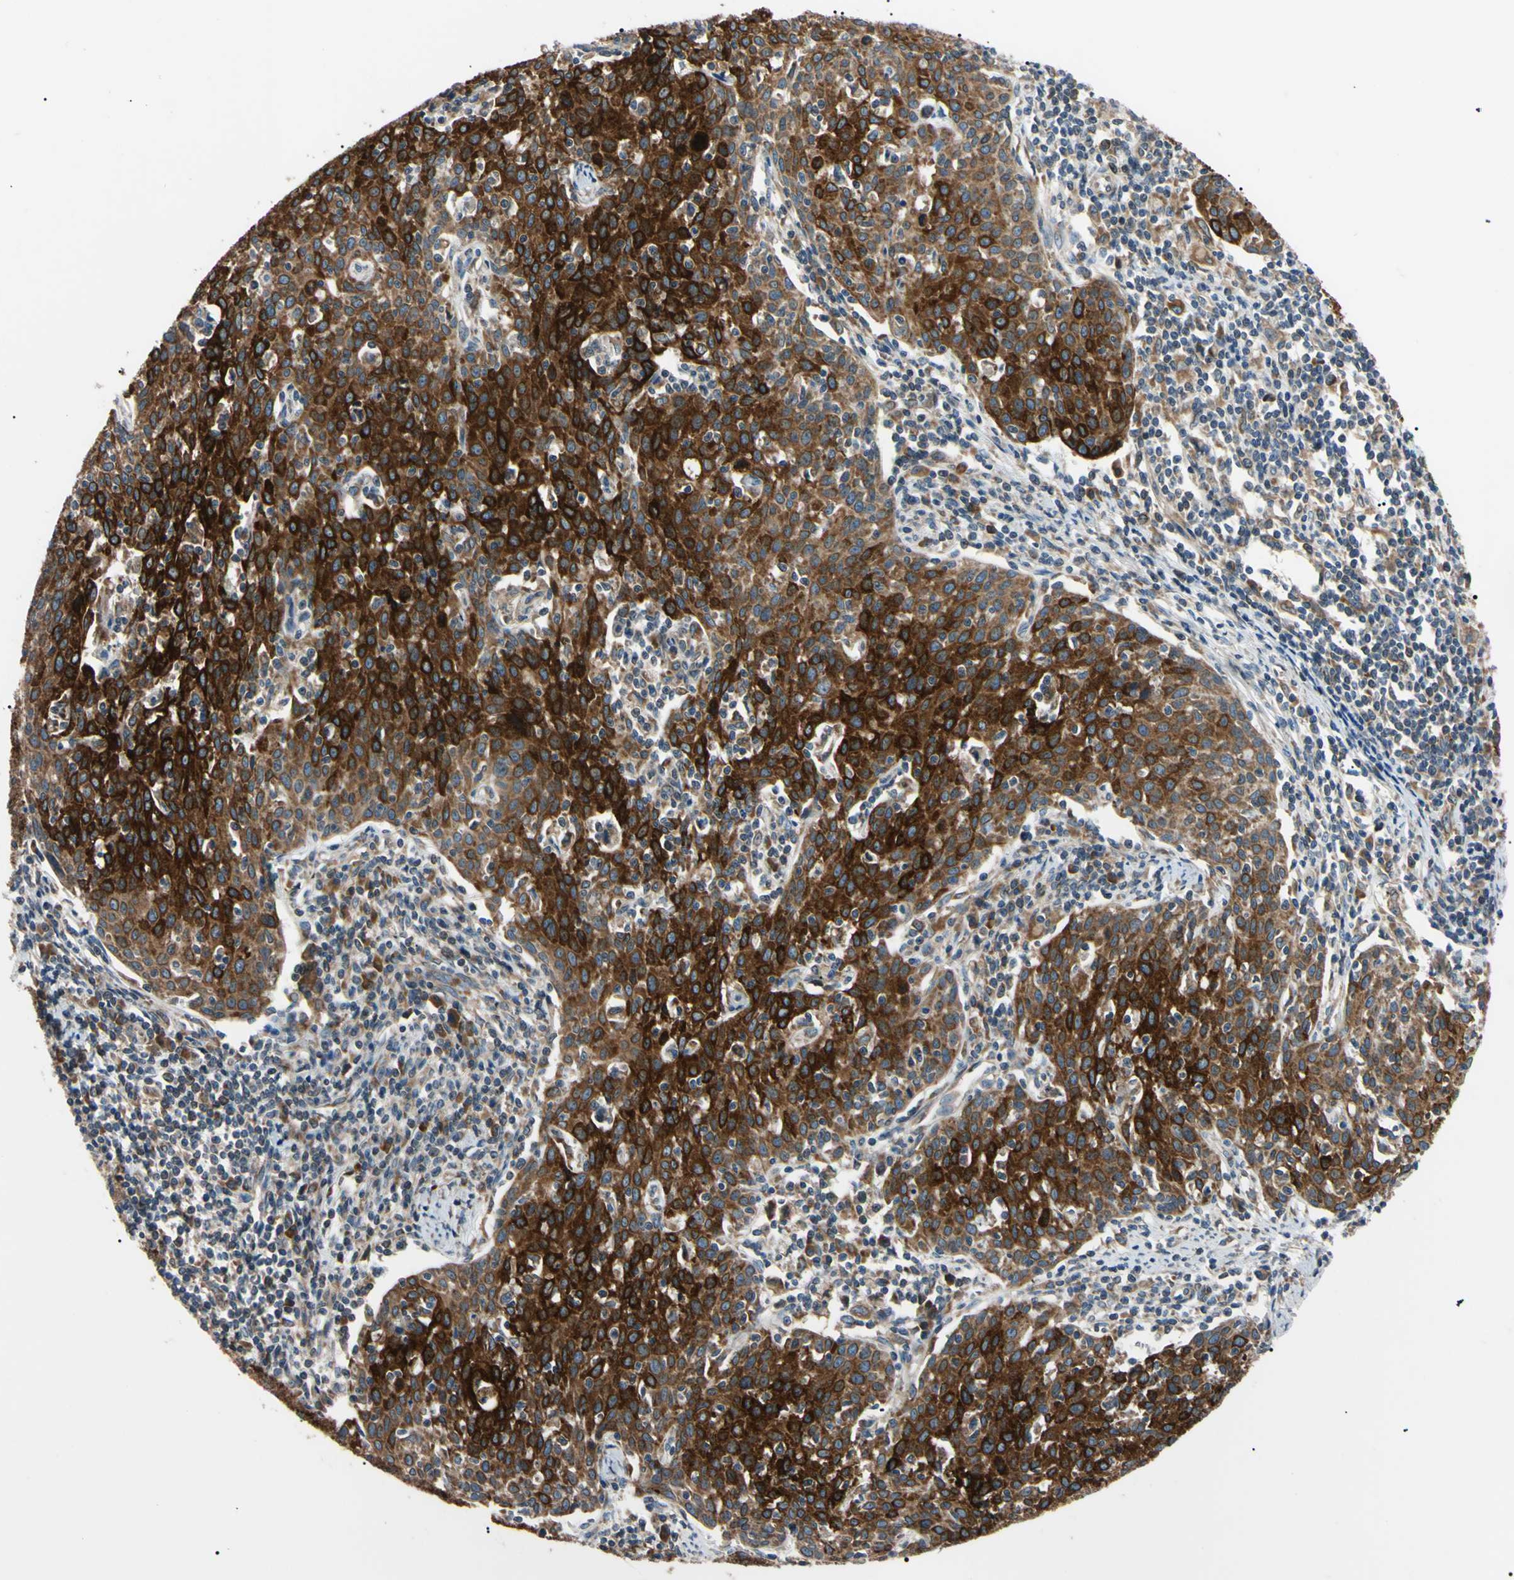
{"staining": {"intensity": "strong", "quantity": ">75%", "location": "cytoplasmic/membranous"}, "tissue": "cervical cancer", "cell_type": "Tumor cells", "image_type": "cancer", "snomed": [{"axis": "morphology", "description": "Squamous cell carcinoma, NOS"}, {"axis": "topography", "description": "Cervix"}], "caption": "Immunohistochemistry (IHC) image of squamous cell carcinoma (cervical) stained for a protein (brown), which exhibits high levels of strong cytoplasmic/membranous expression in approximately >75% of tumor cells.", "gene": "VAPA", "patient": {"sex": "female", "age": 38}}